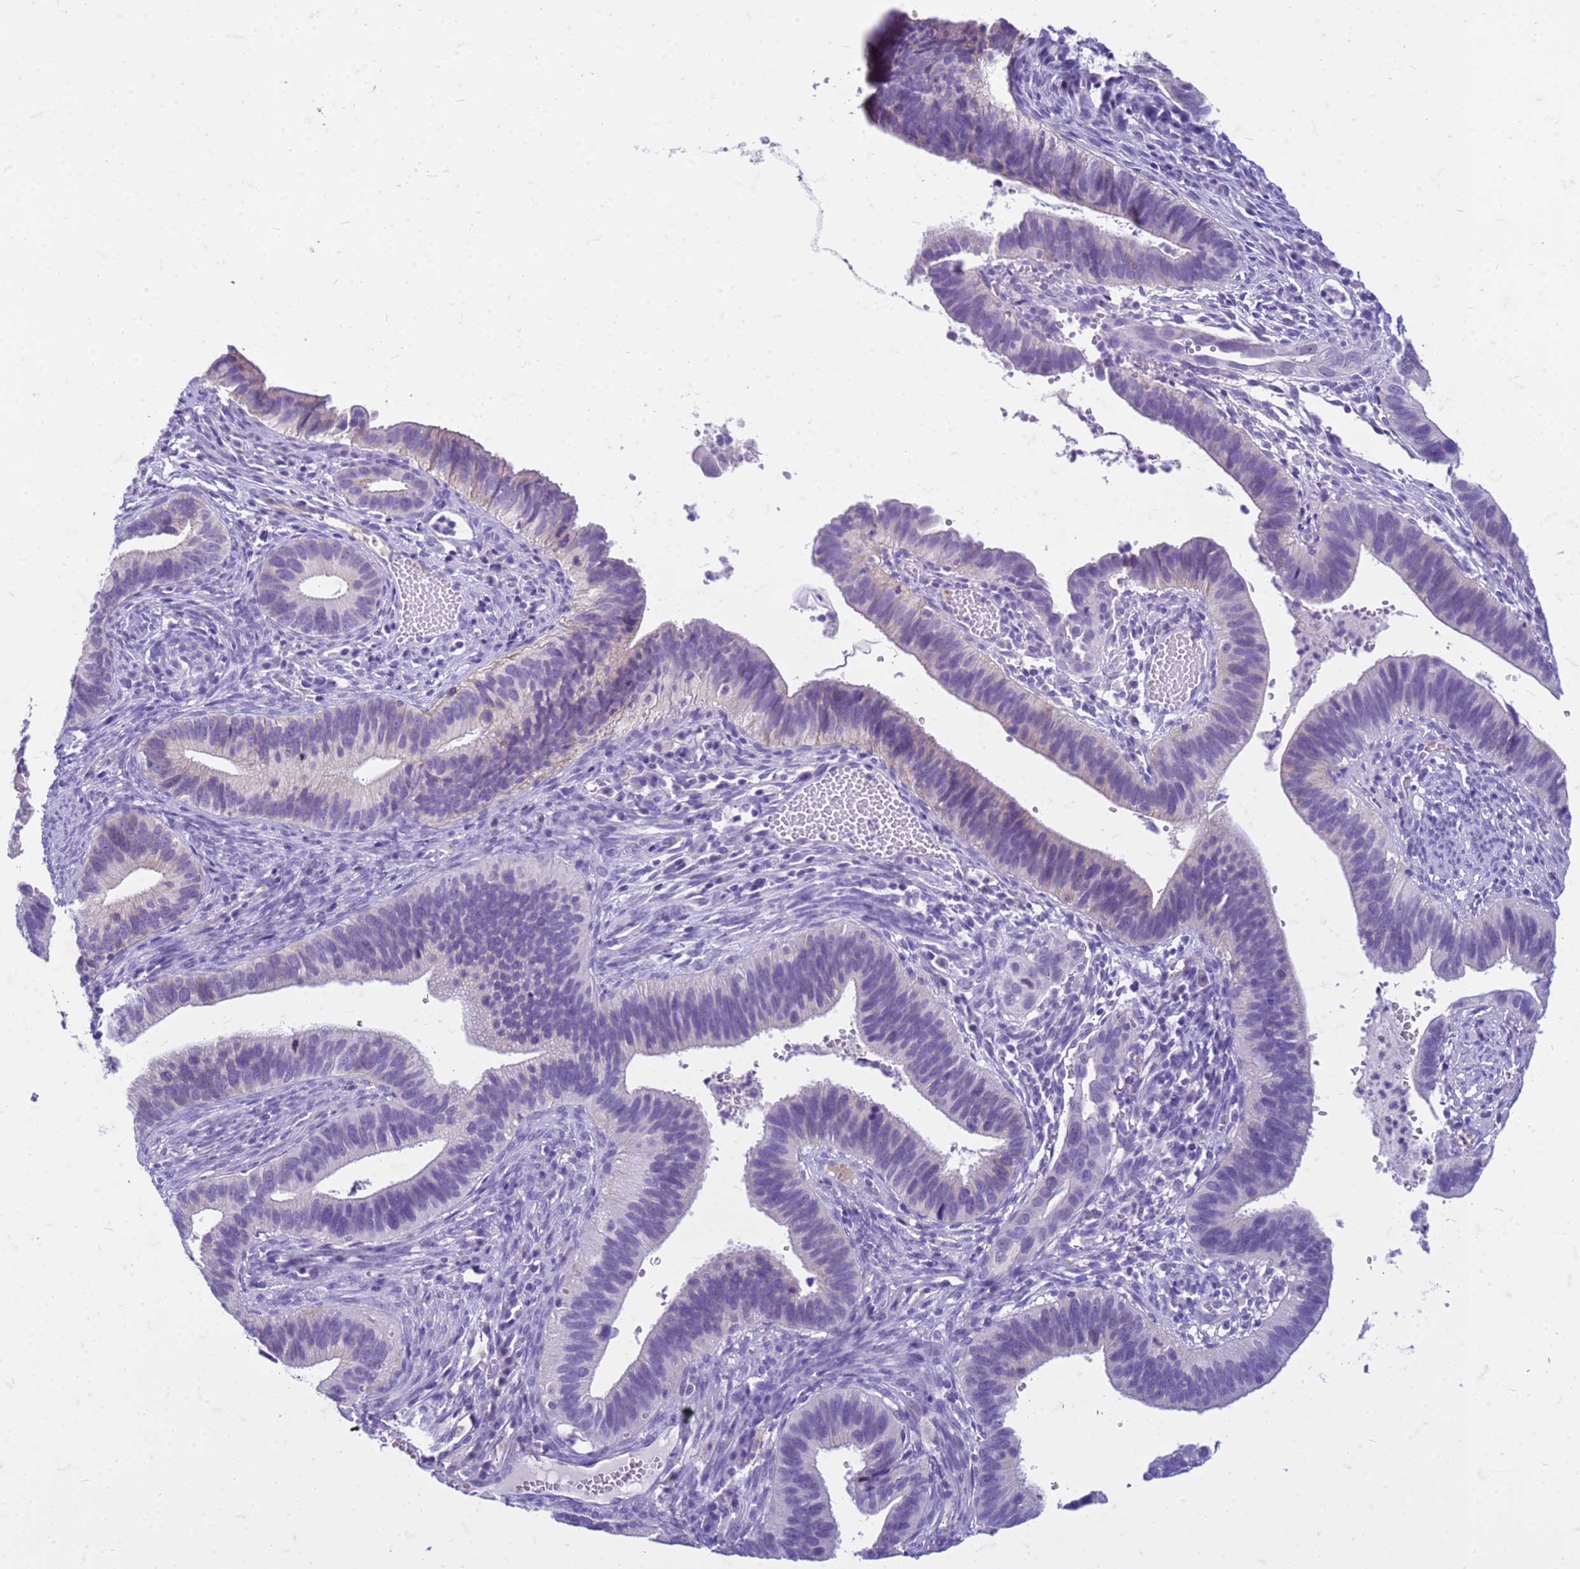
{"staining": {"intensity": "negative", "quantity": "none", "location": "none"}, "tissue": "cervical cancer", "cell_type": "Tumor cells", "image_type": "cancer", "snomed": [{"axis": "morphology", "description": "Adenocarcinoma, NOS"}, {"axis": "topography", "description": "Cervix"}], "caption": "High power microscopy micrograph of an immunohistochemistry histopathology image of cervical adenocarcinoma, revealing no significant positivity in tumor cells.", "gene": "CFAP100", "patient": {"sex": "female", "age": 42}}